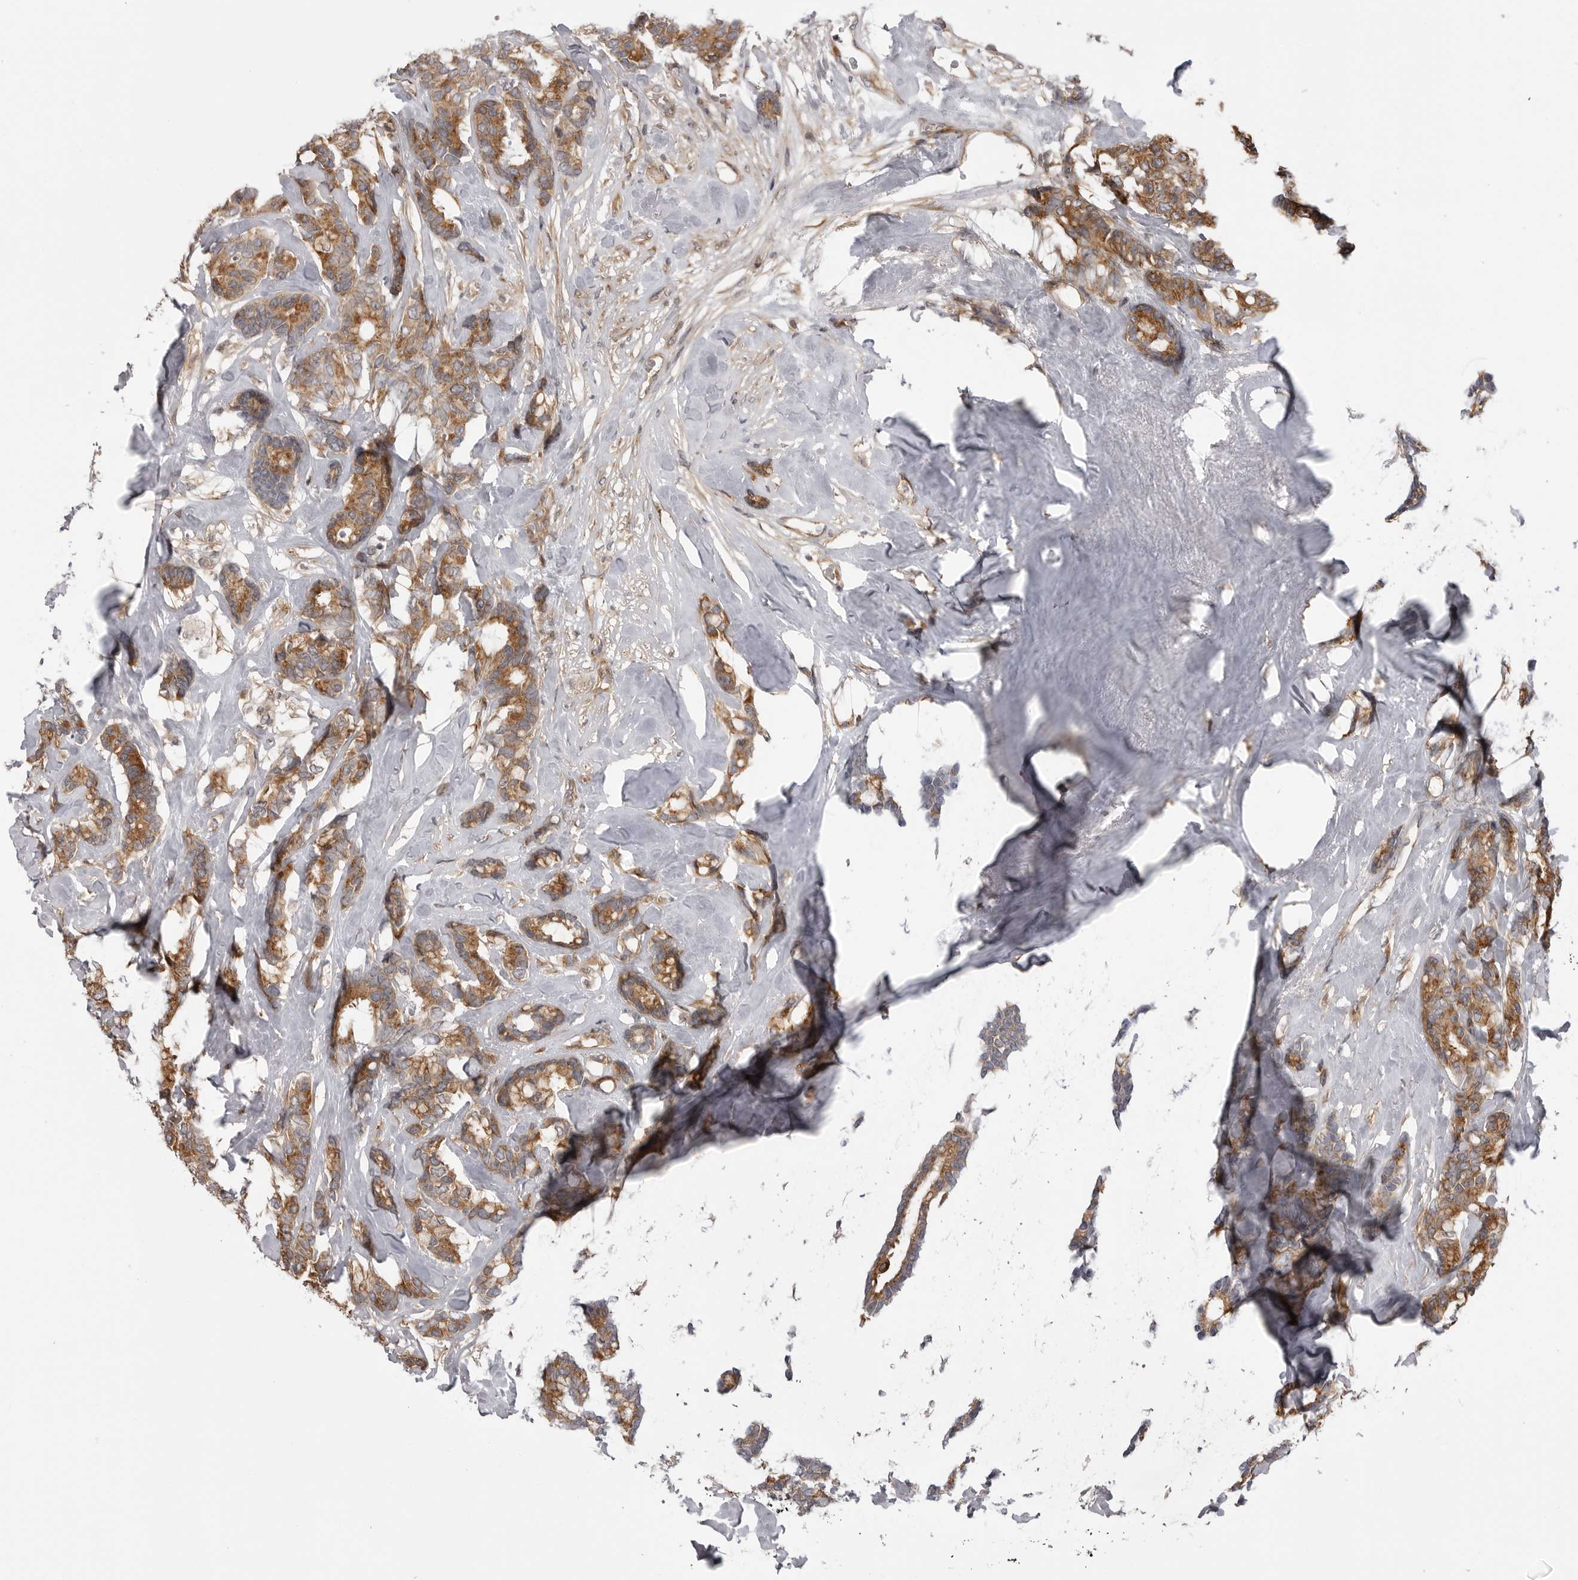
{"staining": {"intensity": "moderate", "quantity": ">75%", "location": "cytoplasmic/membranous"}, "tissue": "breast cancer", "cell_type": "Tumor cells", "image_type": "cancer", "snomed": [{"axis": "morphology", "description": "Duct carcinoma"}, {"axis": "topography", "description": "Breast"}], "caption": "Breast cancer stained for a protein (brown) displays moderate cytoplasmic/membranous positive positivity in approximately >75% of tumor cells.", "gene": "LRRC45", "patient": {"sex": "female", "age": 87}}